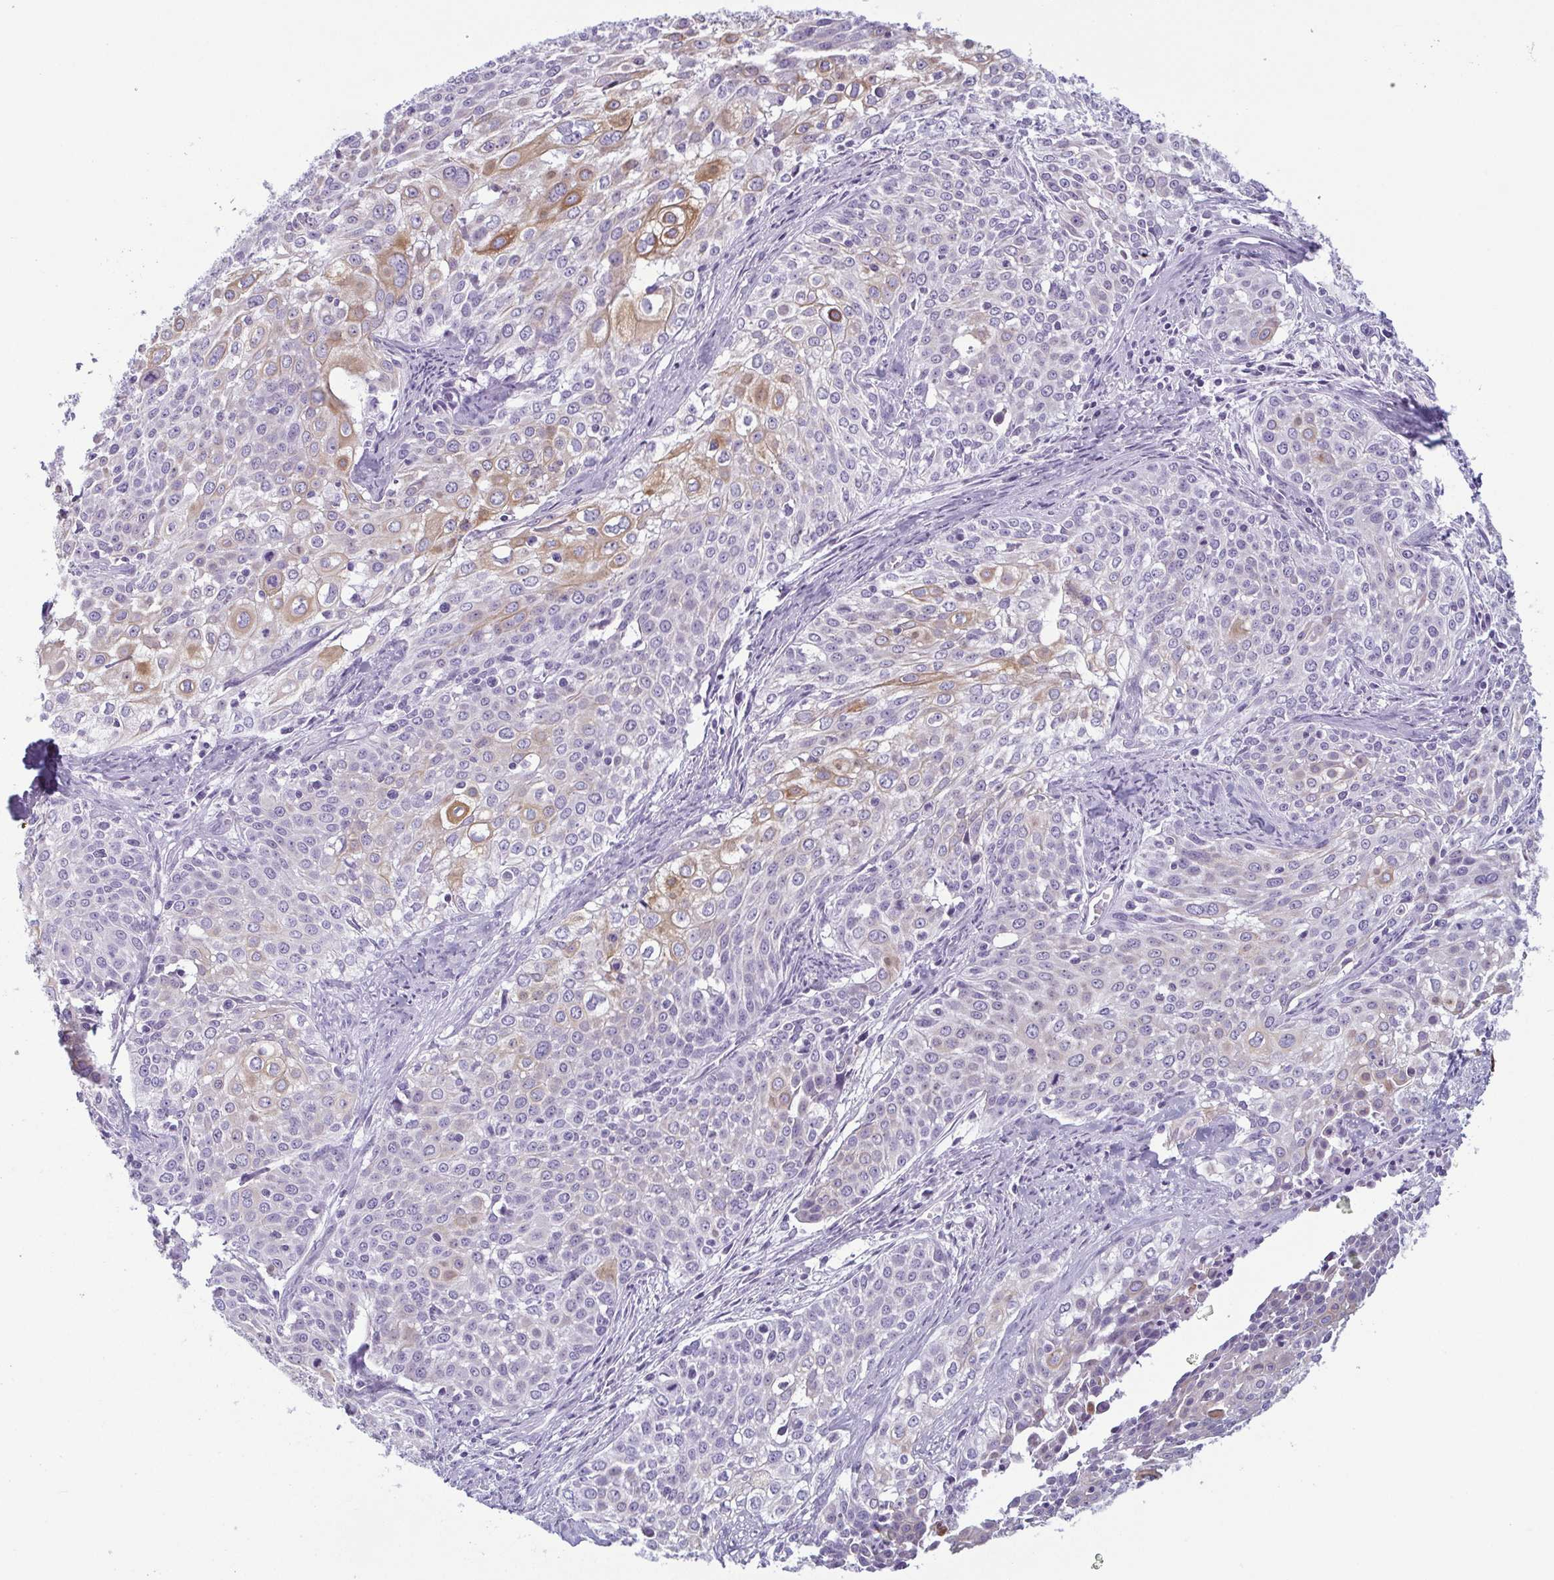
{"staining": {"intensity": "moderate", "quantity": "<25%", "location": "cytoplasmic/membranous"}, "tissue": "cervical cancer", "cell_type": "Tumor cells", "image_type": "cancer", "snomed": [{"axis": "morphology", "description": "Squamous cell carcinoma, NOS"}, {"axis": "topography", "description": "Cervix"}], "caption": "This histopathology image shows immunohistochemistry staining of cervical squamous cell carcinoma, with low moderate cytoplasmic/membranous positivity in approximately <25% of tumor cells.", "gene": "KRT78", "patient": {"sex": "female", "age": 39}}